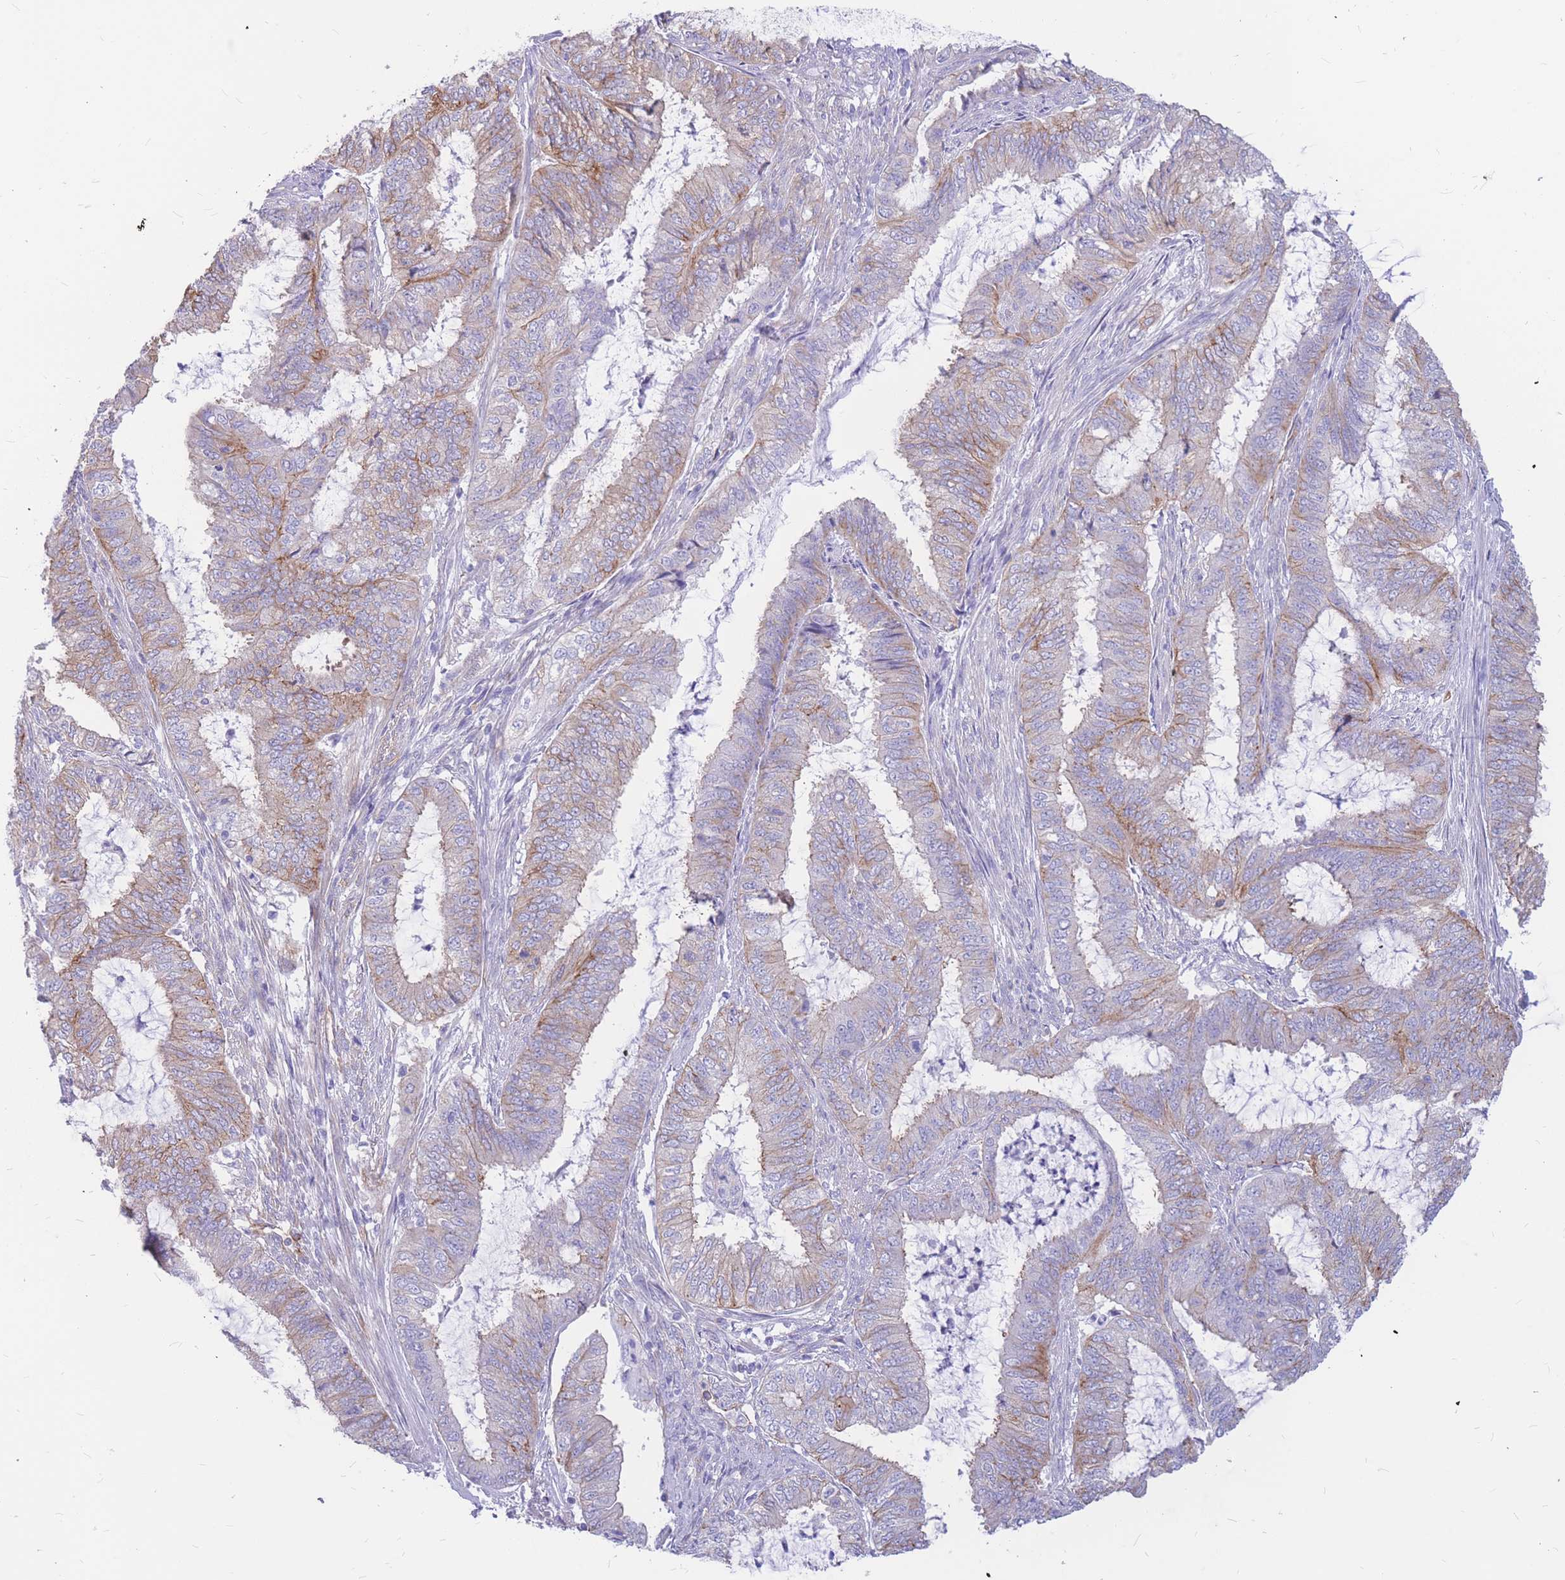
{"staining": {"intensity": "moderate", "quantity": "25%-75%", "location": "cytoplasmic/membranous"}, "tissue": "endometrial cancer", "cell_type": "Tumor cells", "image_type": "cancer", "snomed": [{"axis": "morphology", "description": "Adenocarcinoma, NOS"}, {"axis": "topography", "description": "Endometrium"}], "caption": "This micrograph reveals endometrial adenocarcinoma stained with IHC to label a protein in brown. The cytoplasmic/membranous of tumor cells show moderate positivity for the protein. Nuclei are counter-stained blue.", "gene": "ADD2", "patient": {"sex": "female", "age": 51}}